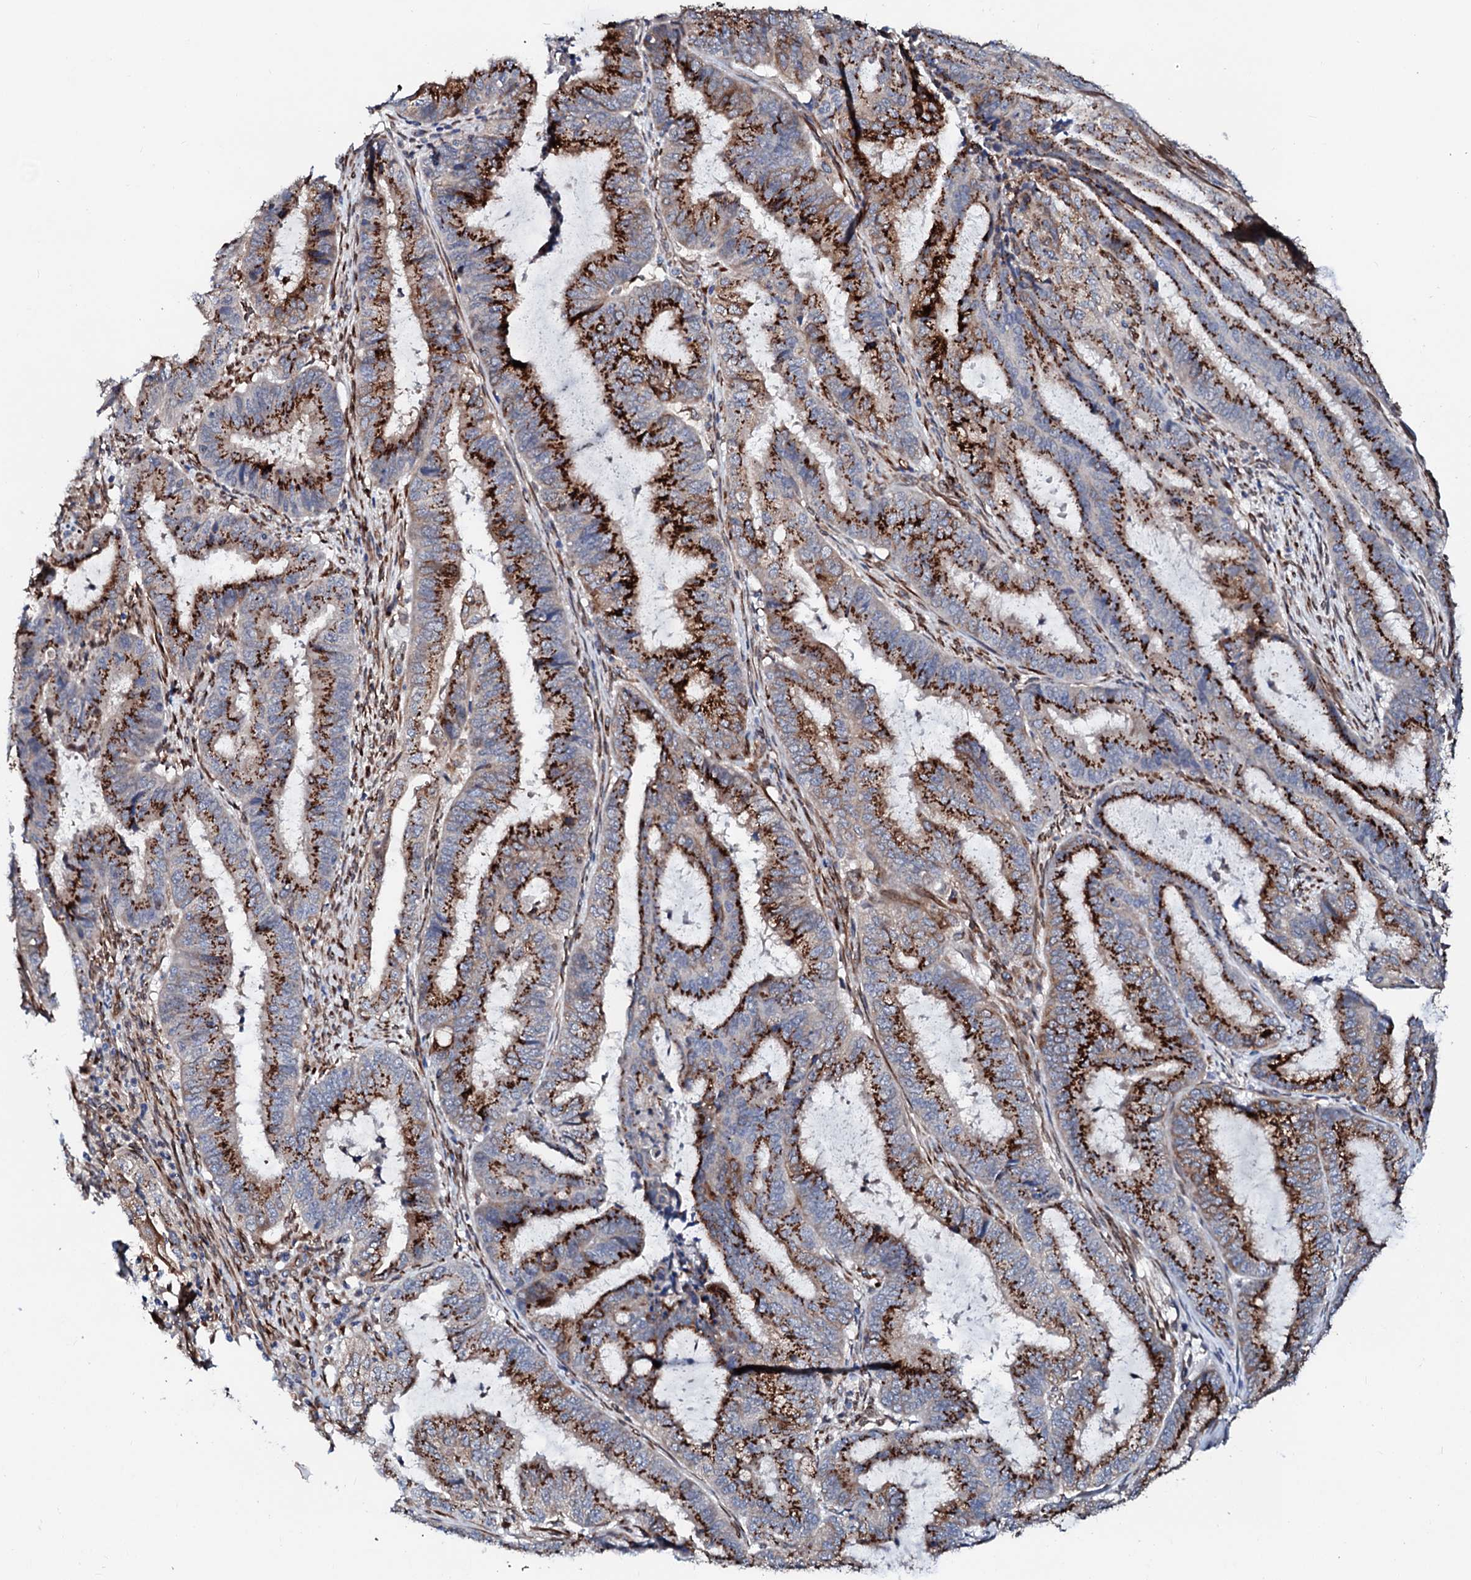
{"staining": {"intensity": "strong", "quantity": ">75%", "location": "cytoplasmic/membranous"}, "tissue": "endometrial cancer", "cell_type": "Tumor cells", "image_type": "cancer", "snomed": [{"axis": "morphology", "description": "Adenocarcinoma, NOS"}, {"axis": "topography", "description": "Endometrium"}], "caption": "High-magnification brightfield microscopy of adenocarcinoma (endometrial) stained with DAB (brown) and counterstained with hematoxylin (blue). tumor cells exhibit strong cytoplasmic/membranous expression is present in approximately>75% of cells.", "gene": "TMCO3", "patient": {"sex": "female", "age": 51}}